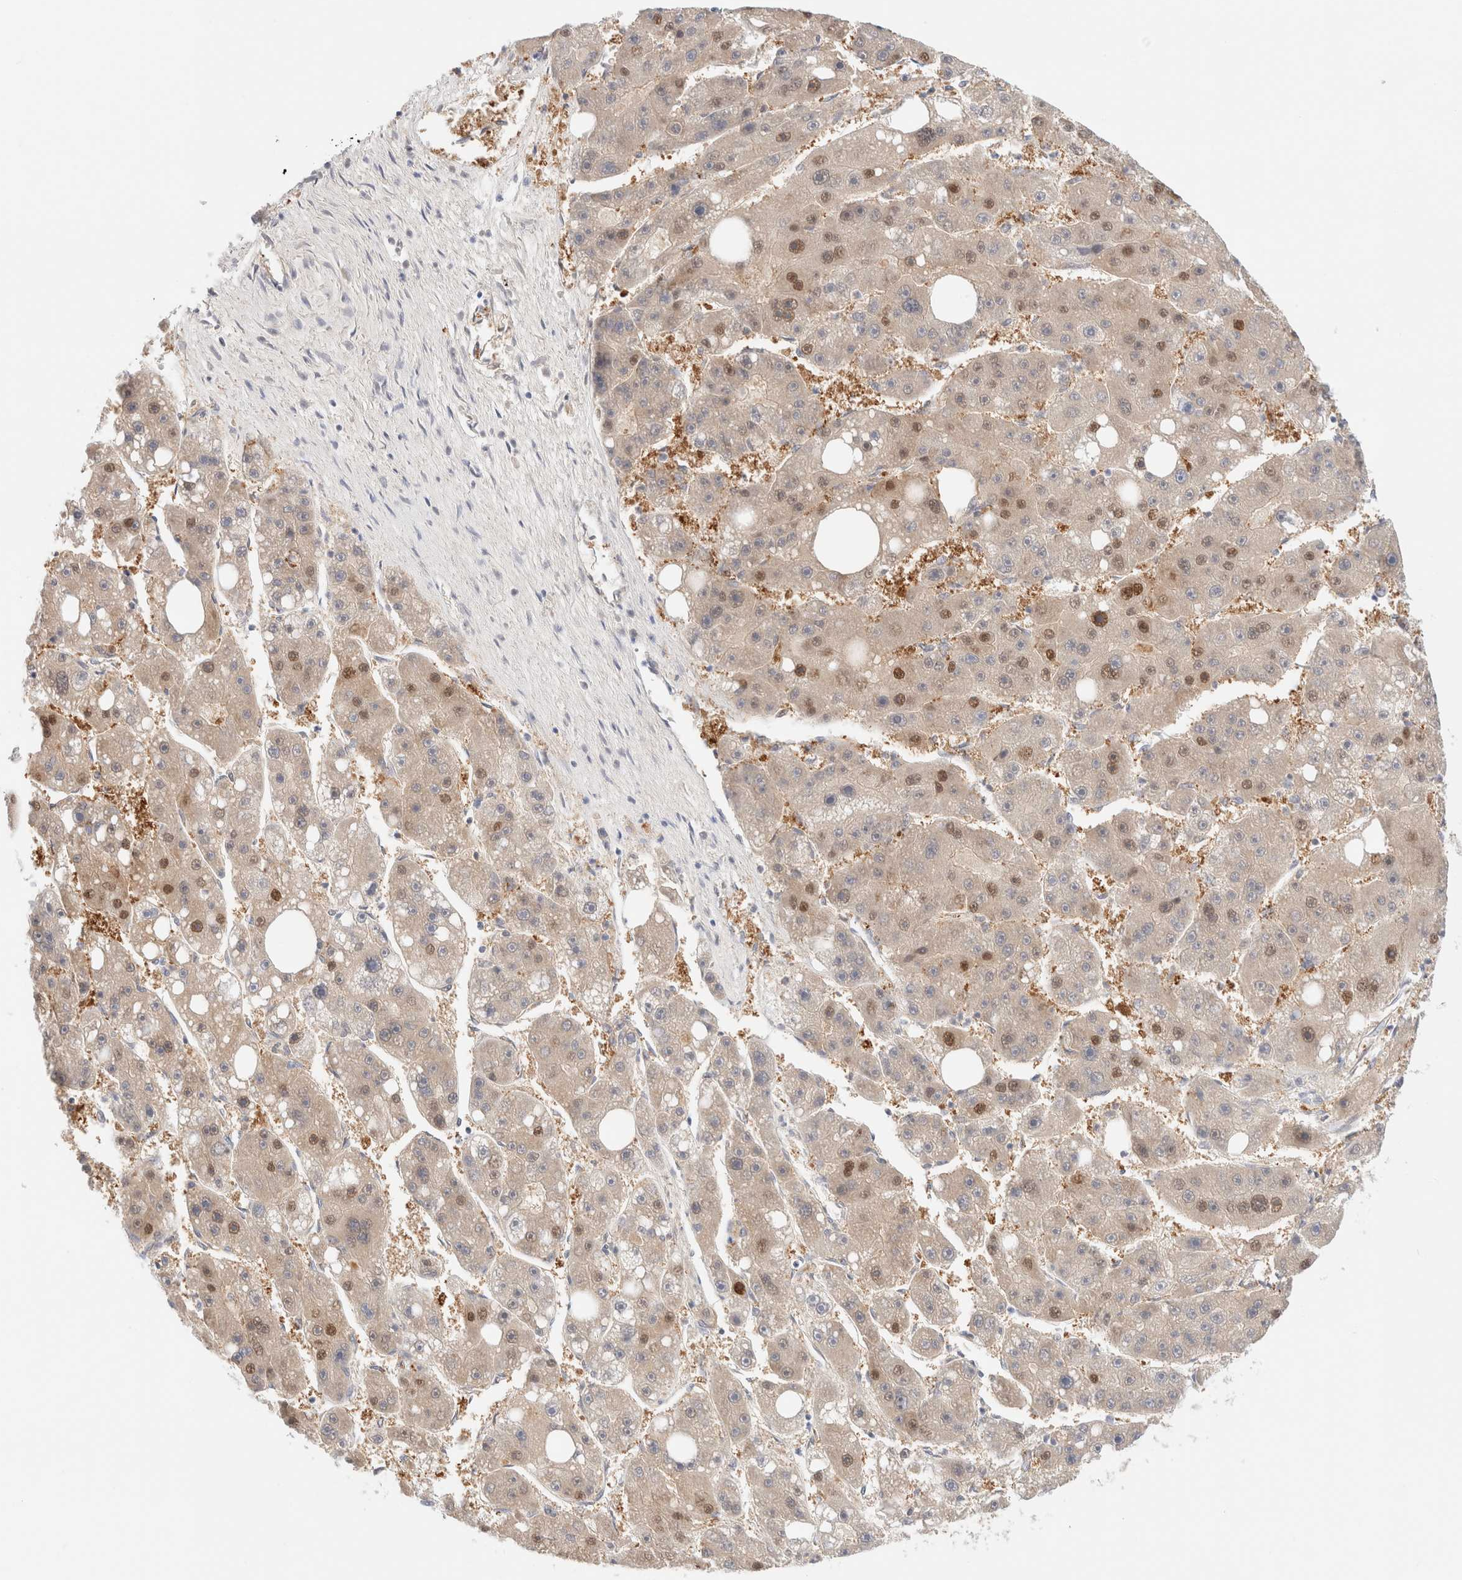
{"staining": {"intensity": "moderate", "quantity": "25%-75%", "location": "cytoplasmic/membranous,nuclear"}, "tissue": "liver cancer", "cell_type": "Tumor cells", "image_type": "cancer", "snomed": [{"axis": "morphology", "description": "Carcinoma, Hepatocellular, NOS"}, {"axis": "topography", "description": "Liver"}], "caption": "This photomicrograph exhibits immunohistochemistry (IHC) staining of liver cancer (hepatocellular carcinoma), with medium moderate cytoplasmic/membranous and nuclear expression in about 25%-75% of tumor cells.", "gene": "DPYS", "patient": {"sex": "female", "age": 61}}